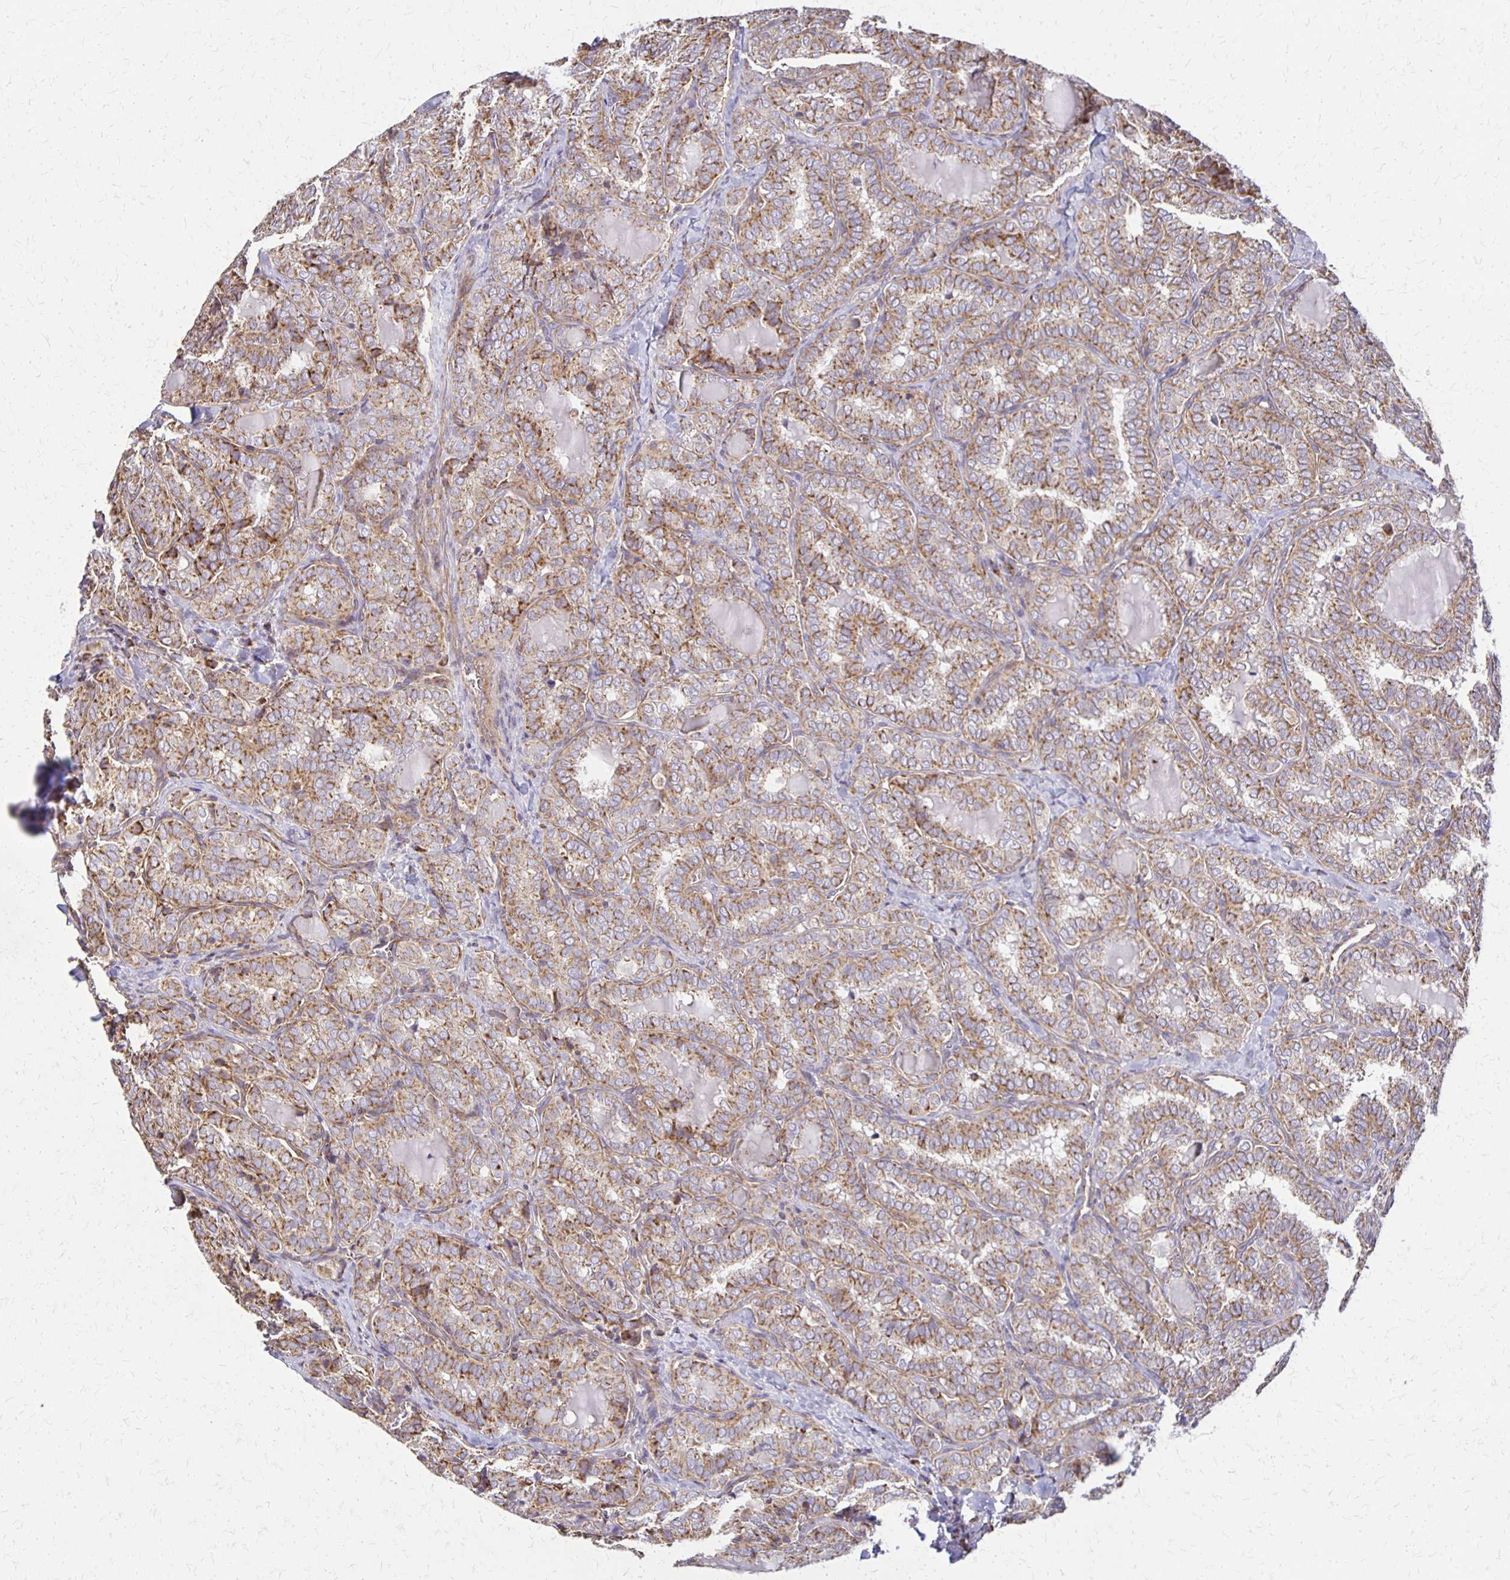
{"staining": {"intensity": "moderate", "quantity": ">75%", "location": "cytoplasmic/membranous"}, "tissue": "thyroid cancer", "cell_type": "Tumor cells", "image_type": "cancer", "snomed": [{"axis": "morphology", "description": "Papillary adenocarcinoma, NOS"}, {"axis": "topography", "description": "Thyroid gland"}], "caption": "Immunohistochemical staining of human thyroid papillary adenocarcinoma shows medium levels of moderate cytoplasmic/membranous positivity in about >75% of tumor cells.", "gene": "EIF4EBP2", "patient": {"sex": "female", "age": 30}}